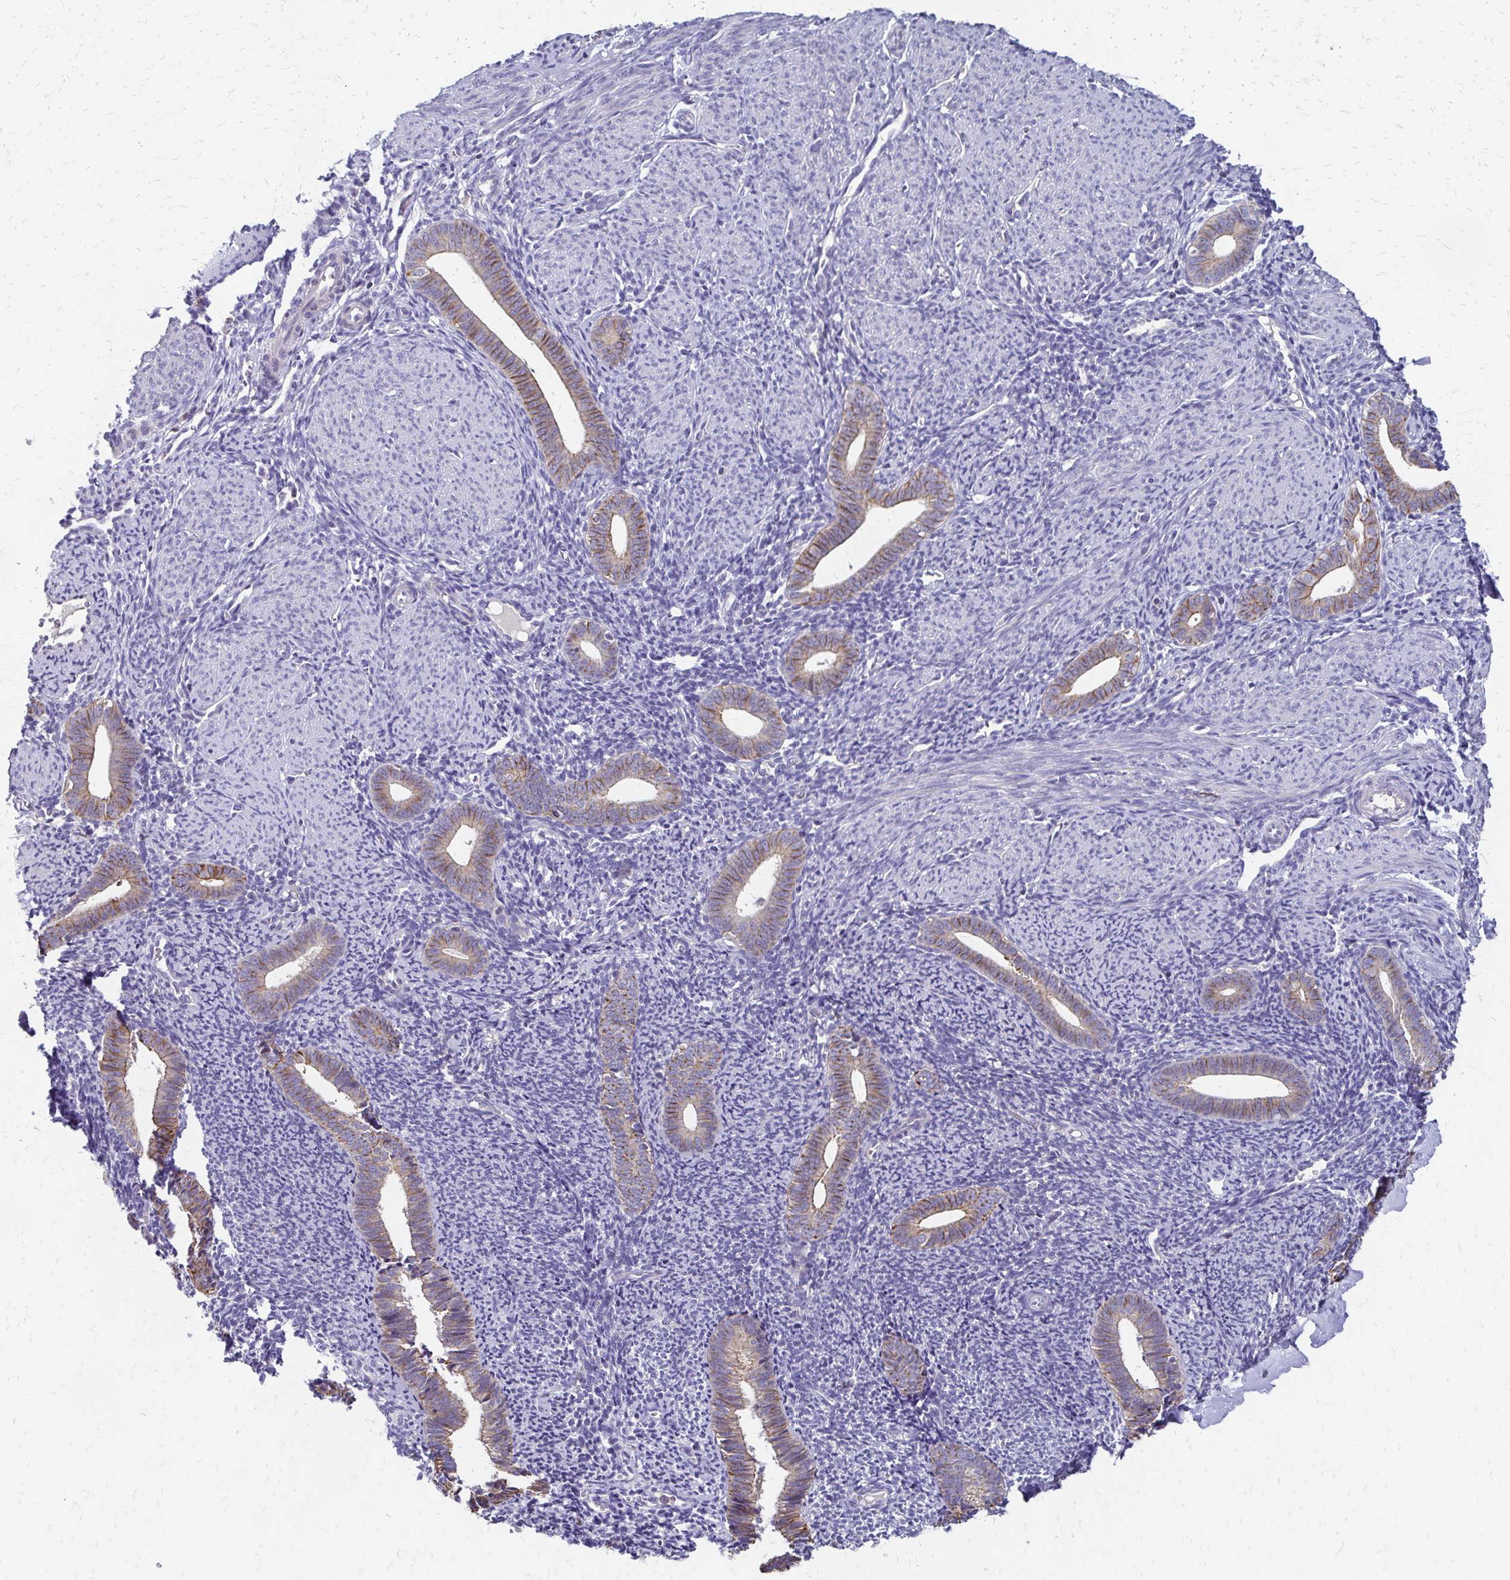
{"staining": {"intensity": "negative", "quantity": "none", "location": "none"}, "tissue": "endometrium", "cell_type": "Cells in endometrial stroma", "image_type": "normal", "snomed": [{"axis": "morphology", "description": "Normal tissue, NOS"}, {"axis": "topography", "description": "Endometrium"}], "caption": "Image shows no significant protein positivity in cells in endometrial stroma of unremarkable endometrium. (Brightfield microscopy of DAB (3,3'-diaminobenzidine) immunohistochemistry (IHC) at high magnification).", "gene": "DTNB", "patient": {"sex": "female", "age": 39}}